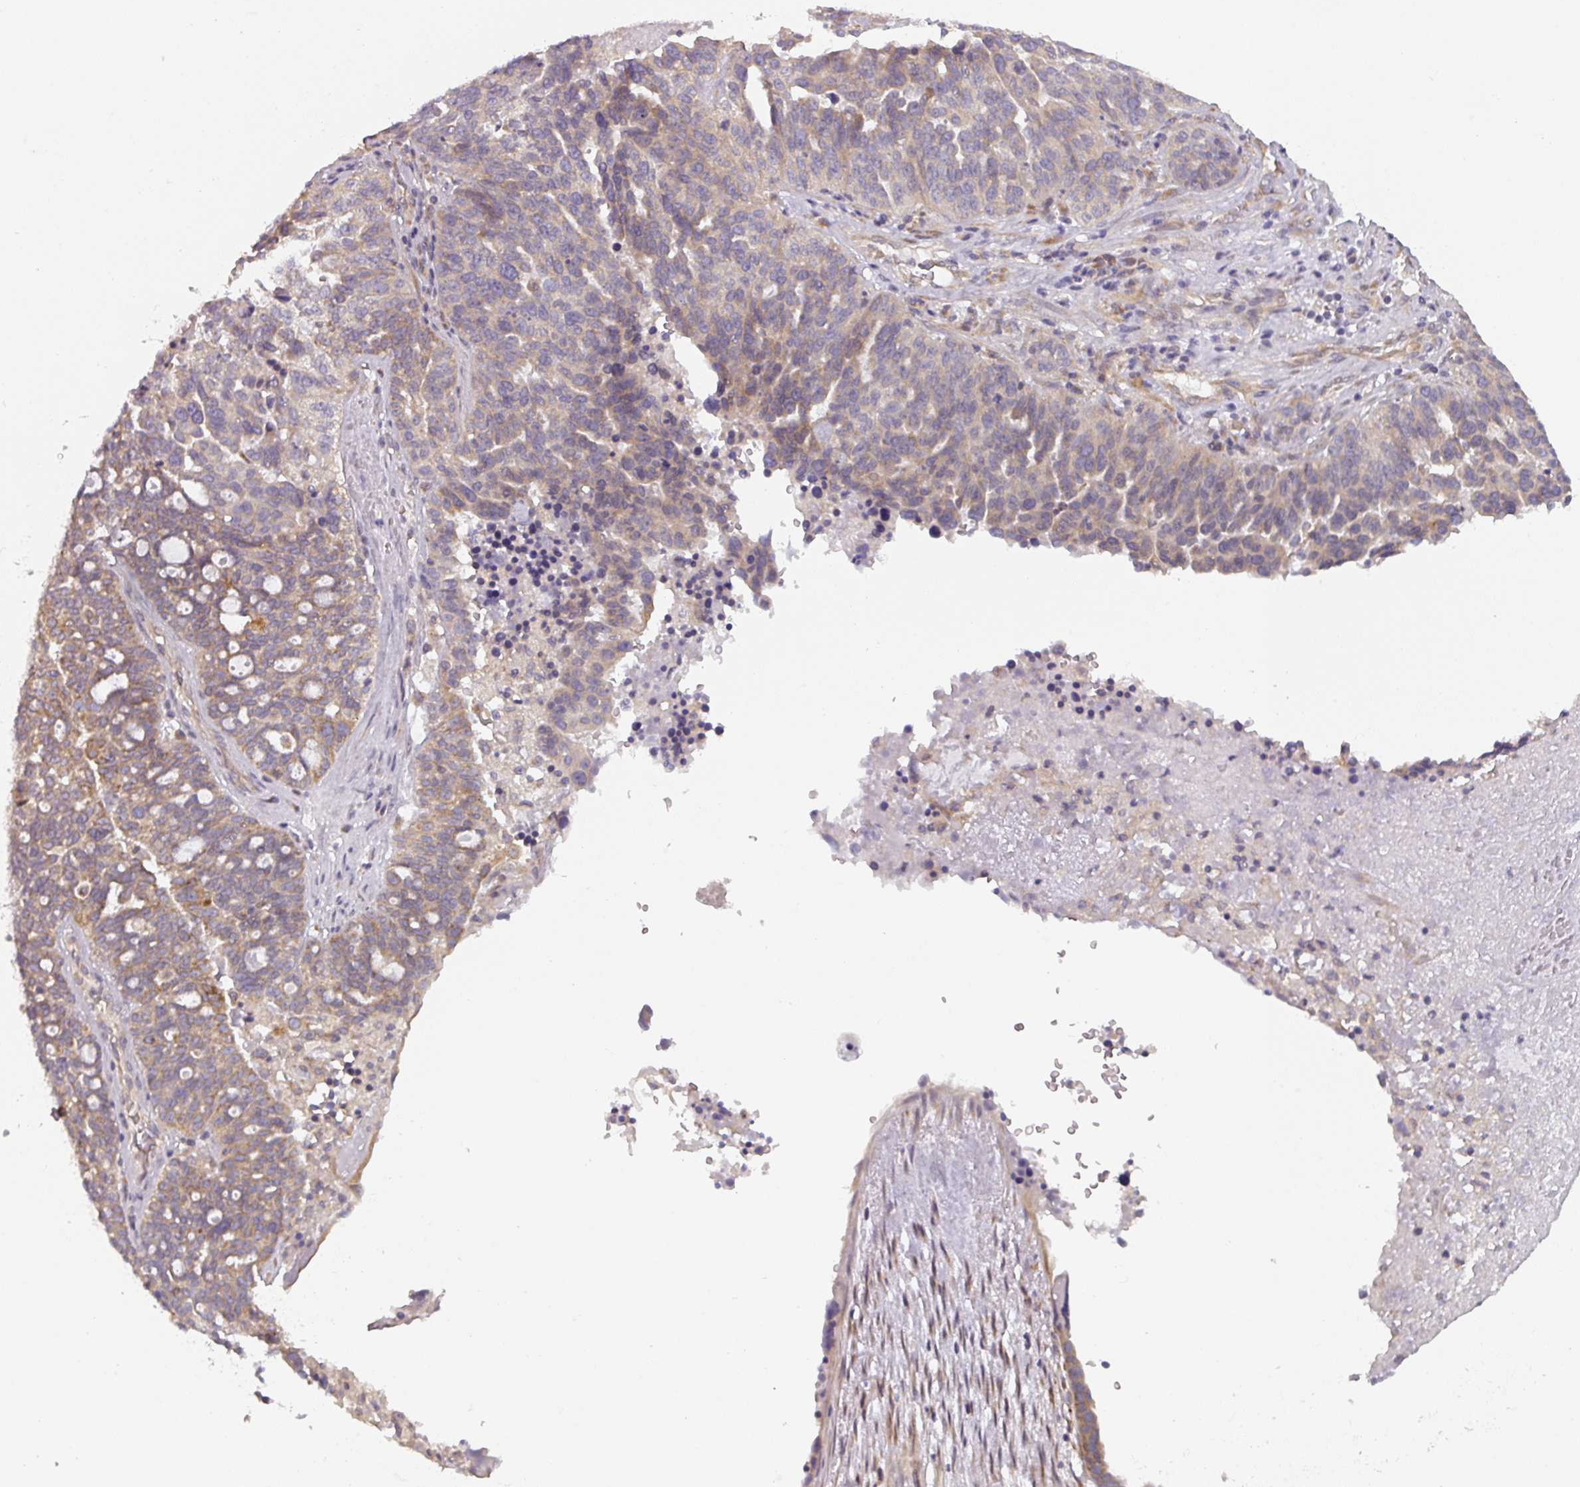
{"staining": {"intensity": "weak", "quantity": "25%-75%", "location": "cytoplasmic/membranous"}, "tissue": "ovarian cancer", "cell_type": "Tumor cells", "image_type": "cancer", "snomed": [{"axis": "morphology", "description": "Cystadenocarcinoma, serous, NOS"}, {"axis": "topography", "description": "Ovary"}], "caption": "Tumor cells show low levels of weak cytoplasmic/membranous positivity in about 25%-75% of cells in serous cystadenocarcinoma (ovarian). (DAB IHC with brightfield microscopy, high magnification).", "gene": "TAPT1", "patient": {"sex": "female", "age": 59}}